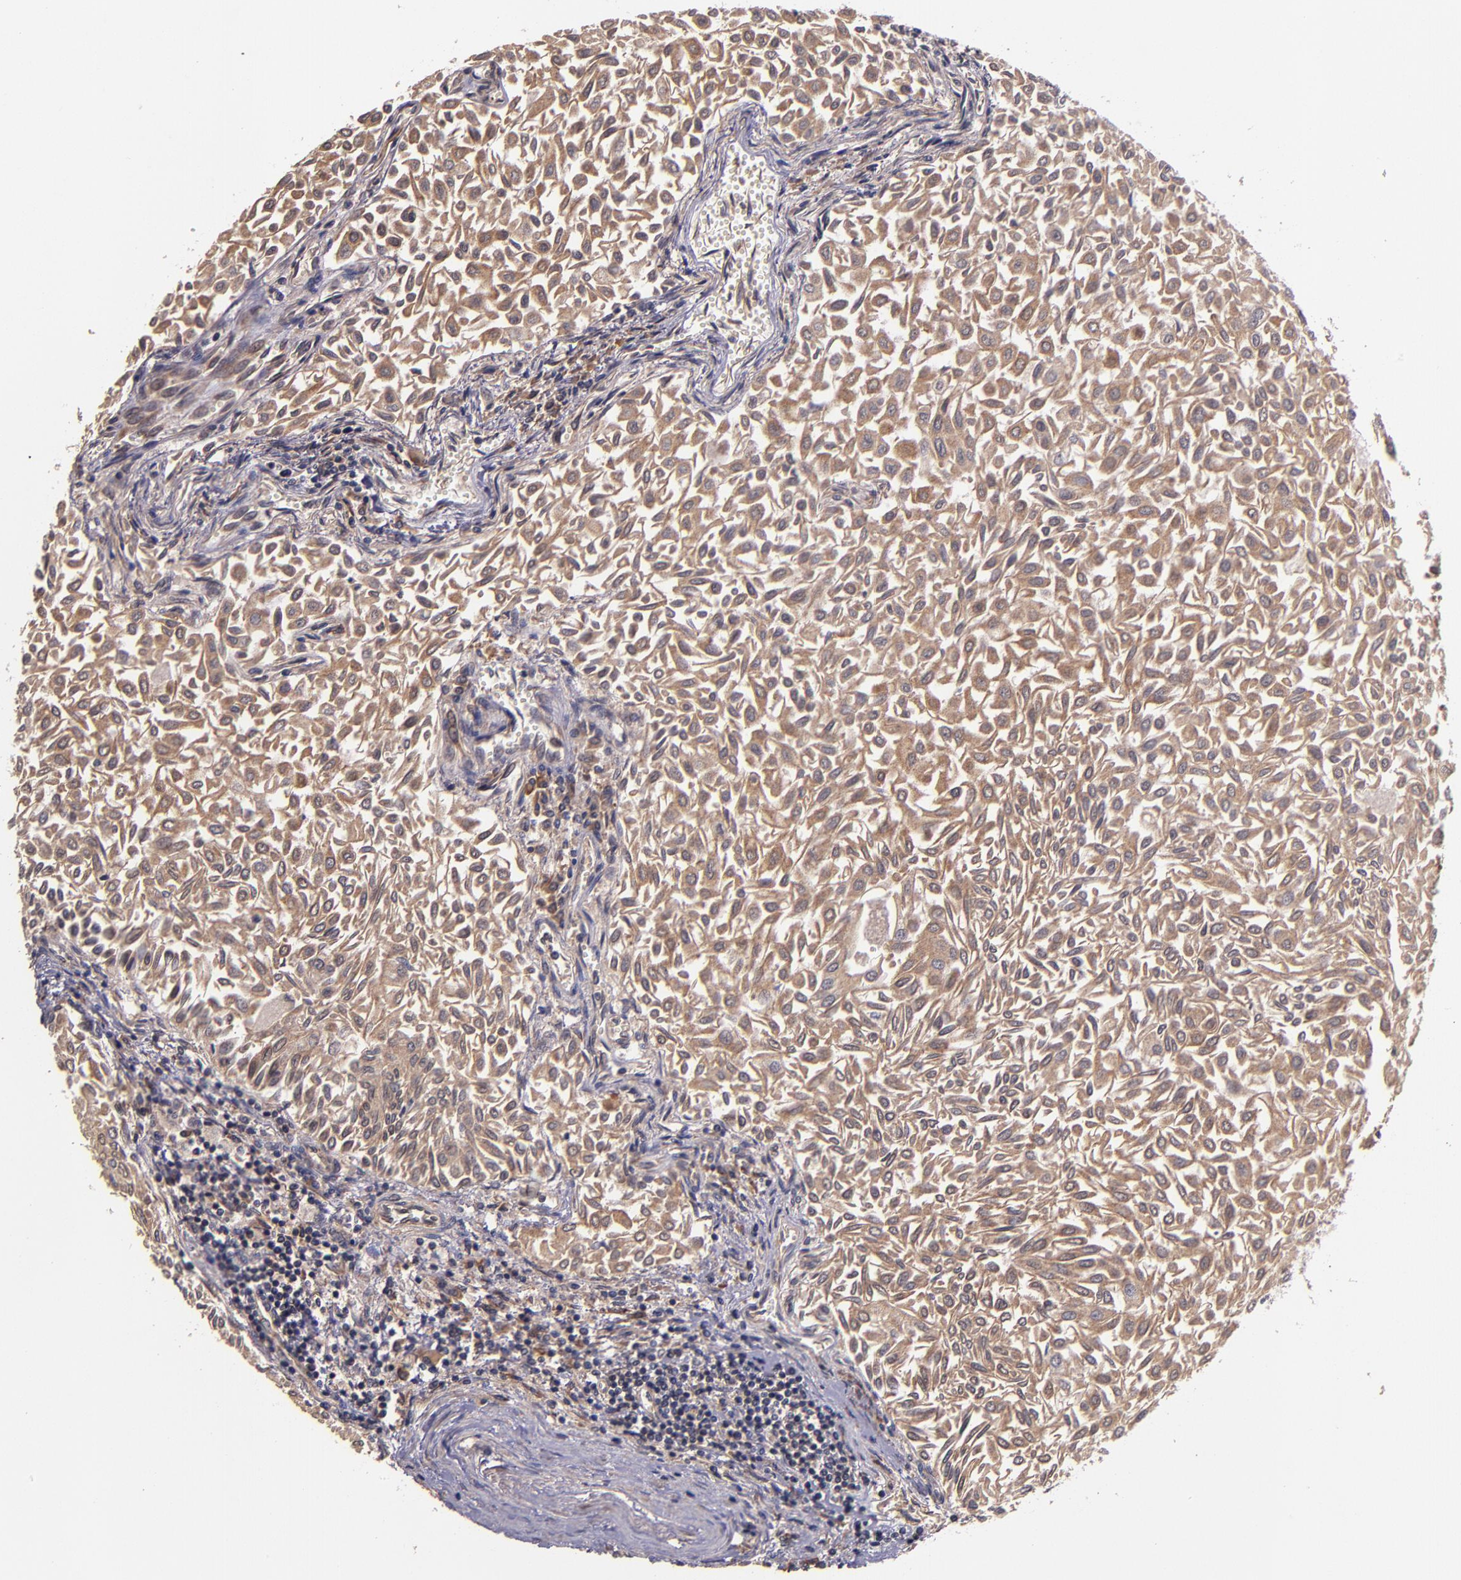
{"staining": {"intensity": "moderate", "quantity": ">75%", "location": "cytoplasmic/membranous"}, "tissue": "urothelial cancer", "cell_type": "Tumor cells", "image_type": "cancer", "snomed": [{"axis": "morphology", "description": "Urothelial carcinoma, Low grade"}, {"axis": "topography", "description": "Urinary bladder"}], "caption": "Urothelial carcinoma (low-grade) tissue demonstrates moderate cytoplasmic/membranous staining in about >75% of tumor cells, visualized by immunohistochemistry. (Brightfield microscopy of DAB IHC at high magnification).", "gene": "PRAF2", "patient": {"sex": "male", "age": 64}}